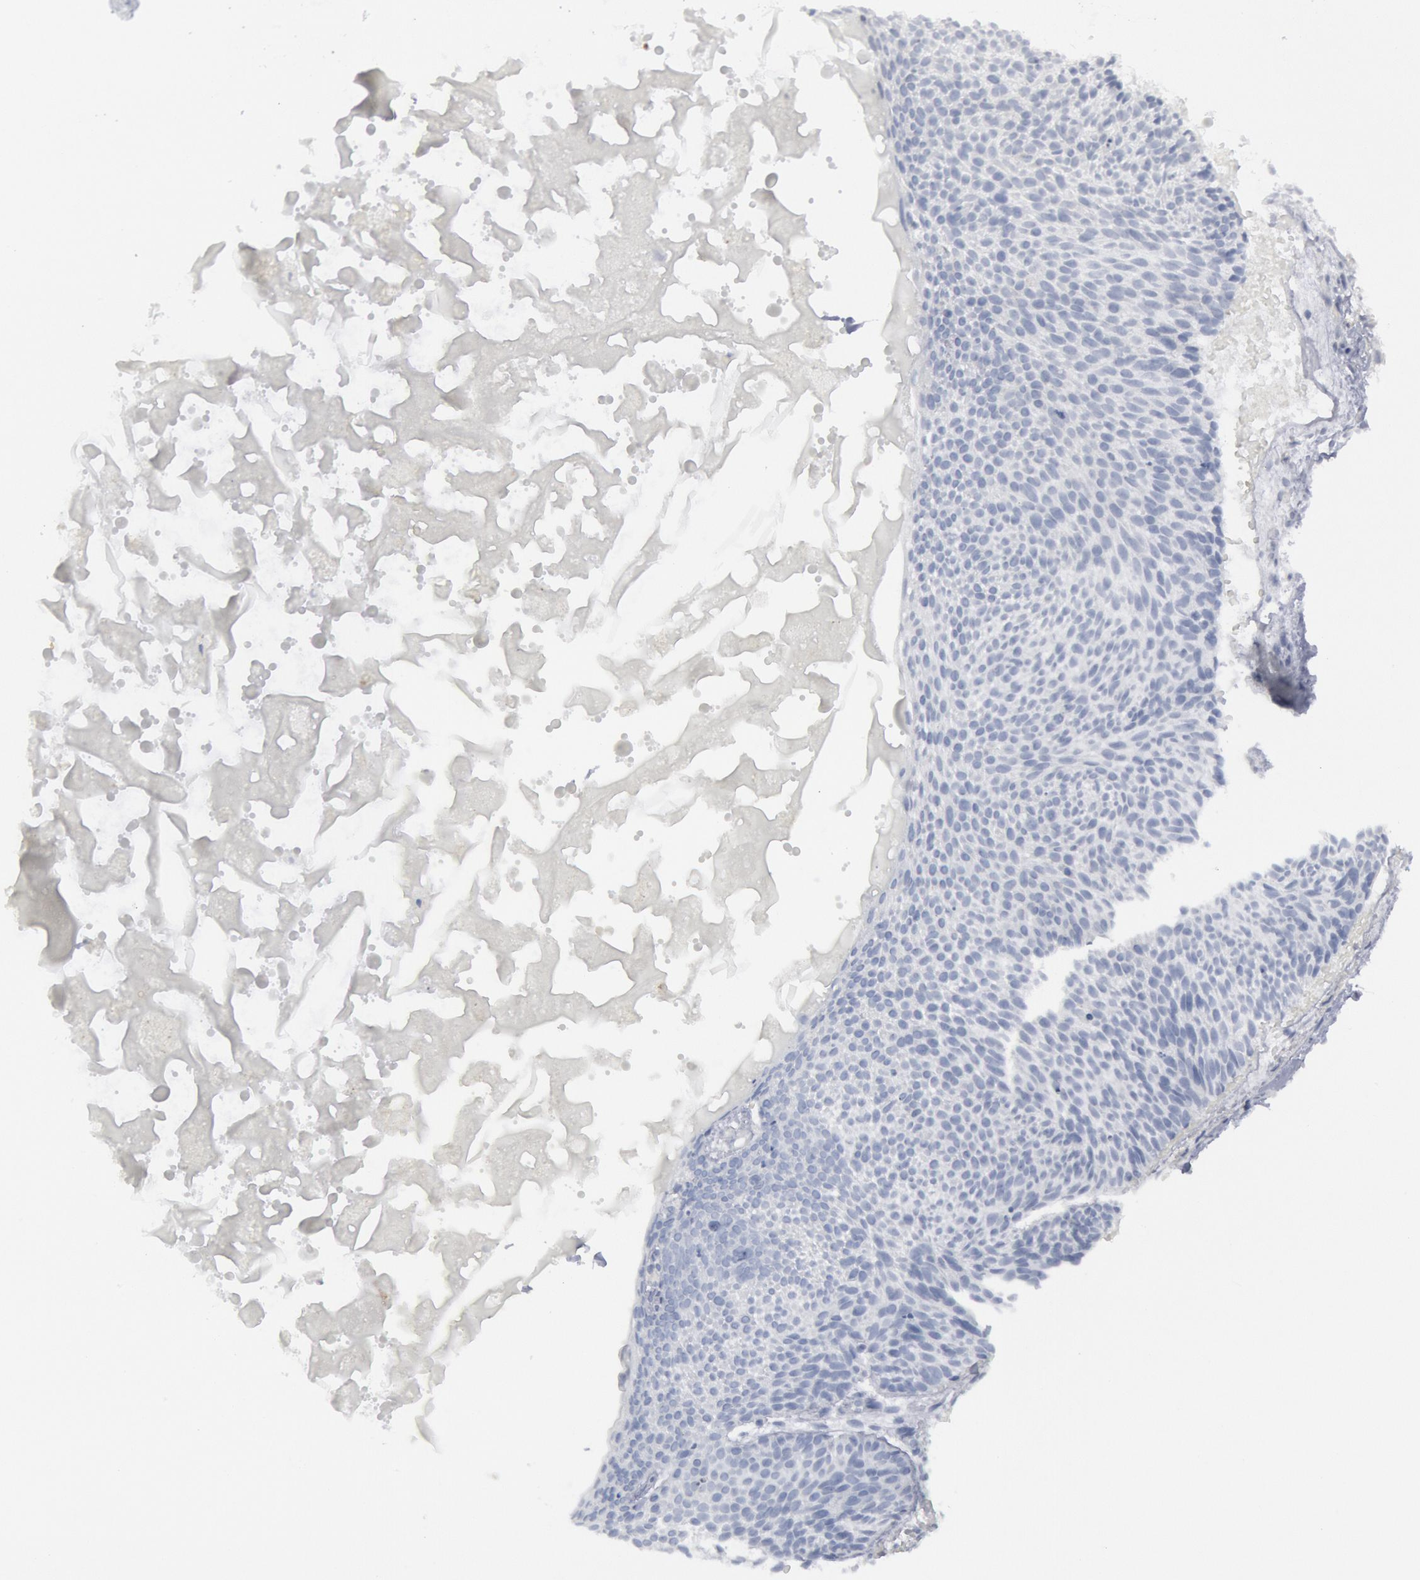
{"staining": {"intensity": "negative", "quantity": "none", "location": "none"}, "tissue": "skin cancer", "cell_type": "Tumor cells", "image_type": "cancer", "snomed": [{"axis": "morphology", "description": "Basal cell carcinoma"}, {"axis": "topography", "description": "Skin"}], "caption": "Tumor cells show no significant positivity in skin cancer.", "gene": "DMC1", "patient": {"sex": "male", "age": 84}}